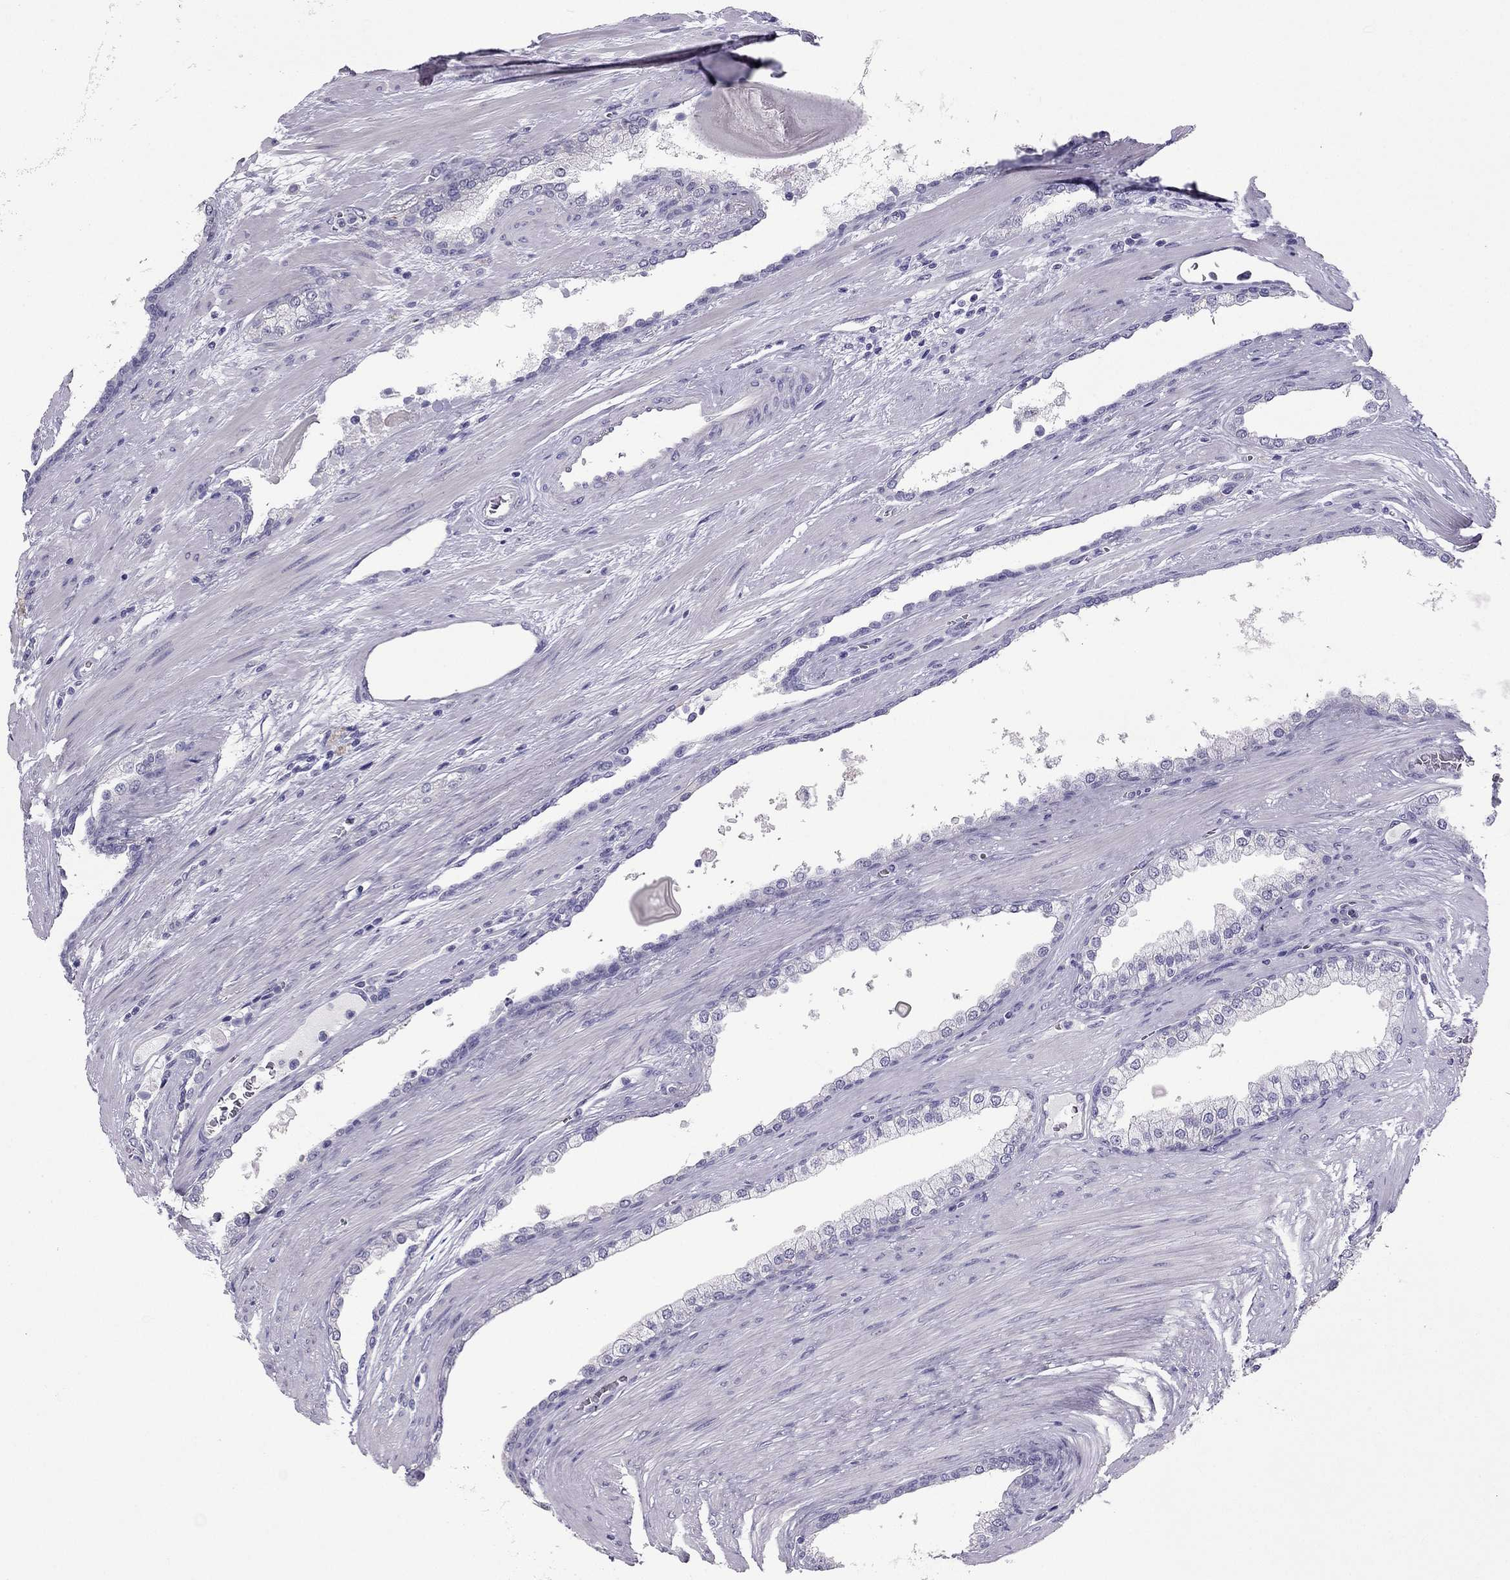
{"staining": {"intensity": "negative", "quantity": "none", "location": "none"}, "tissue": "prostate cancer", "cell_type": "Tumor cells", "image_type": "cancer", "snomed": [{"axis": "morphology", "description": "Adenocarcinoma, NOS"}, {"axis": "topography", "description": "Prostate"}], "caption": "The histopathology image reveals no significant positivity in tumor cells of adenocarcinoma (prostate). (Brightfield microscopy of DAB immunohistochemistry at high magnification).", "gene": "PDE6A", "patient": {"sex": "male", "age": 67}}